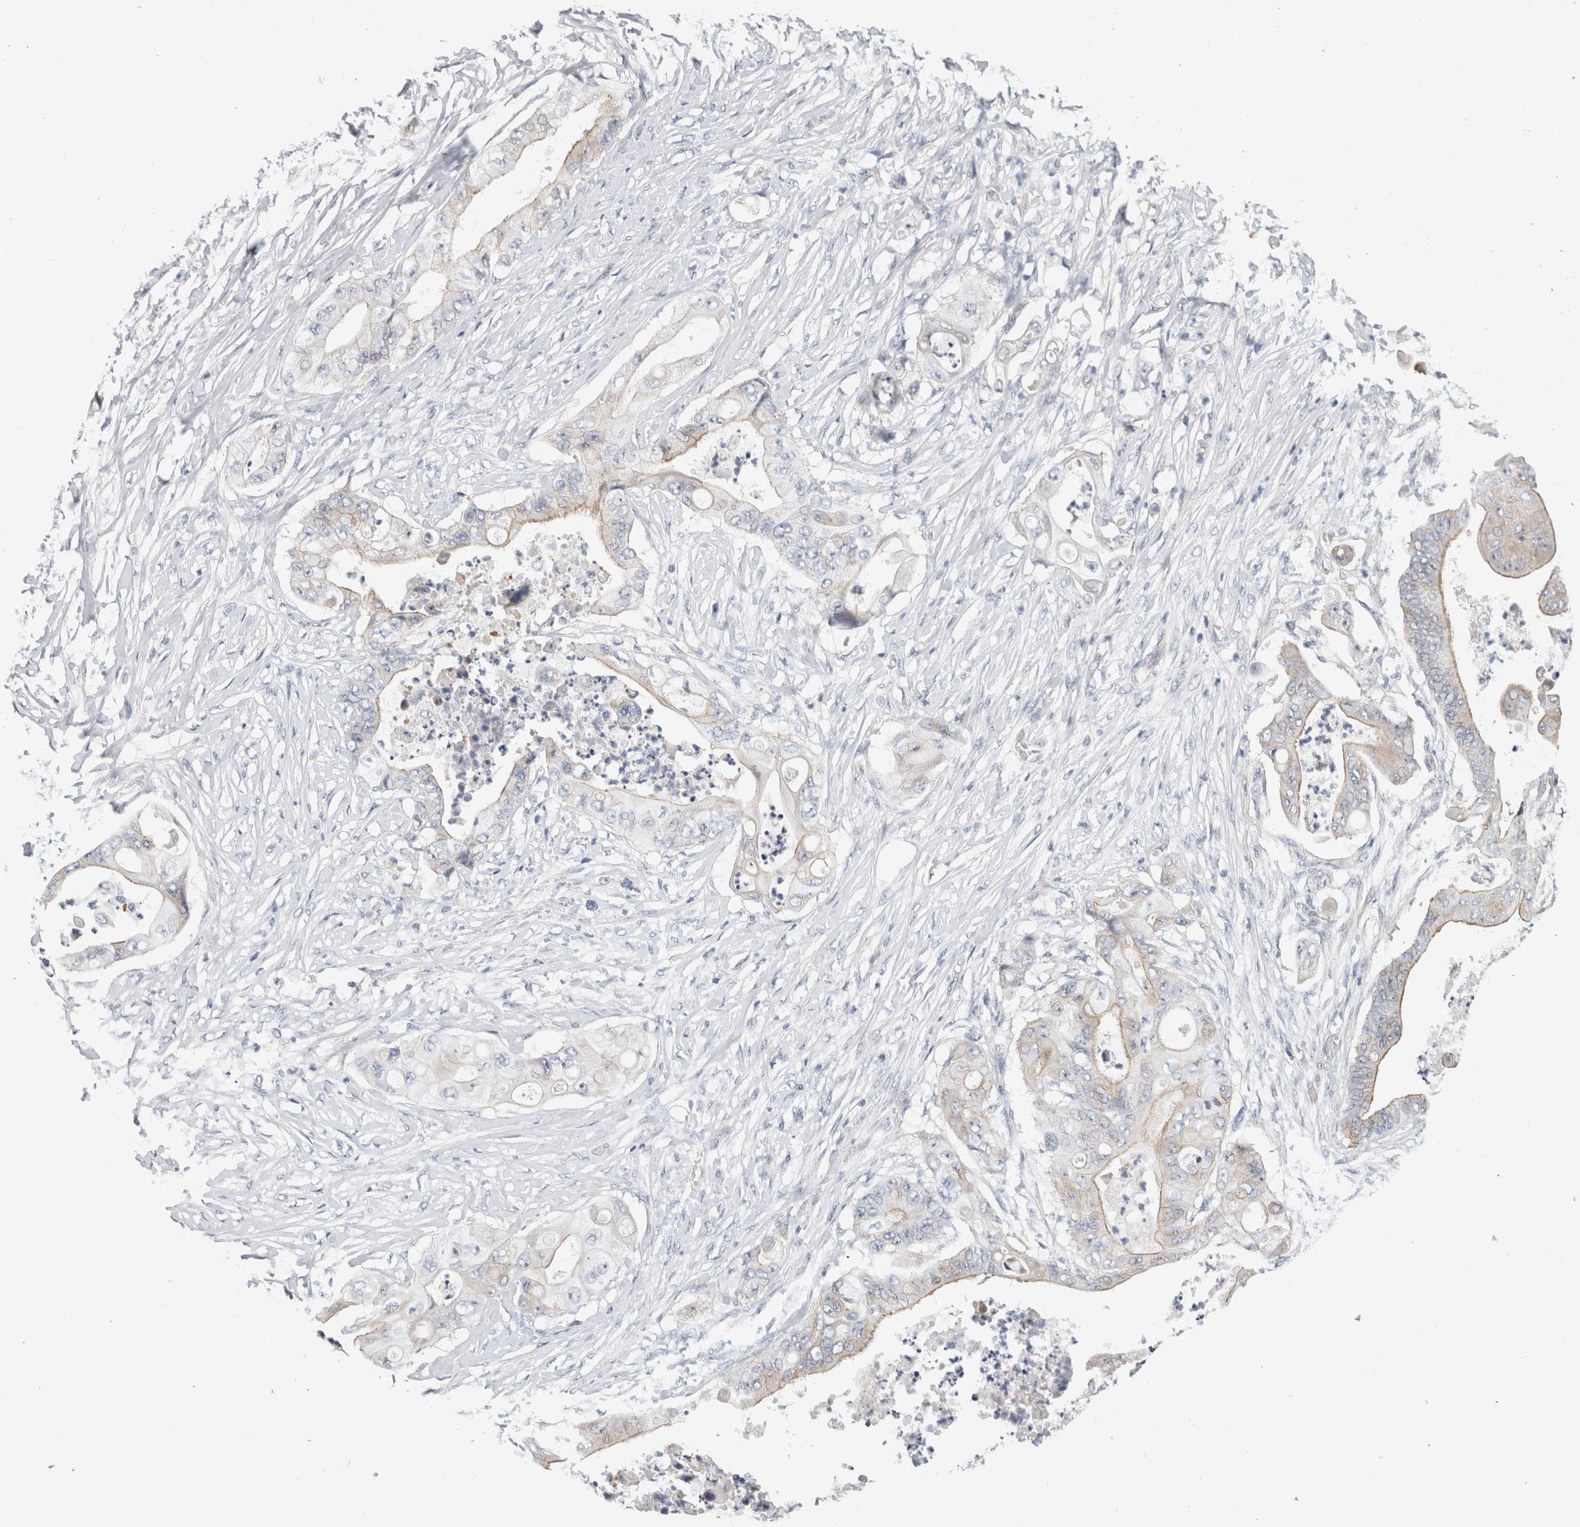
{"staining": {"intensity": "weak", "quantity": "<25%", "location": "cytoplasmic/membranous"}, "tissue": "stomach cancer", "cell_type": "Tumor cells", "image_type": "cancer", "snomed": [{"axis": "morphology", "description": "Adenocarcinoma, NOS"}, {"axis": "topography", "description": "Stomach"}], "caption": "Photomicrograph shows no protein positivity in tumor cells of stomach adenocarcinoma tissue. Nuclei are stained in blue.", "gene": "AFP", "patient": {"sex": "female", "age": 73}}